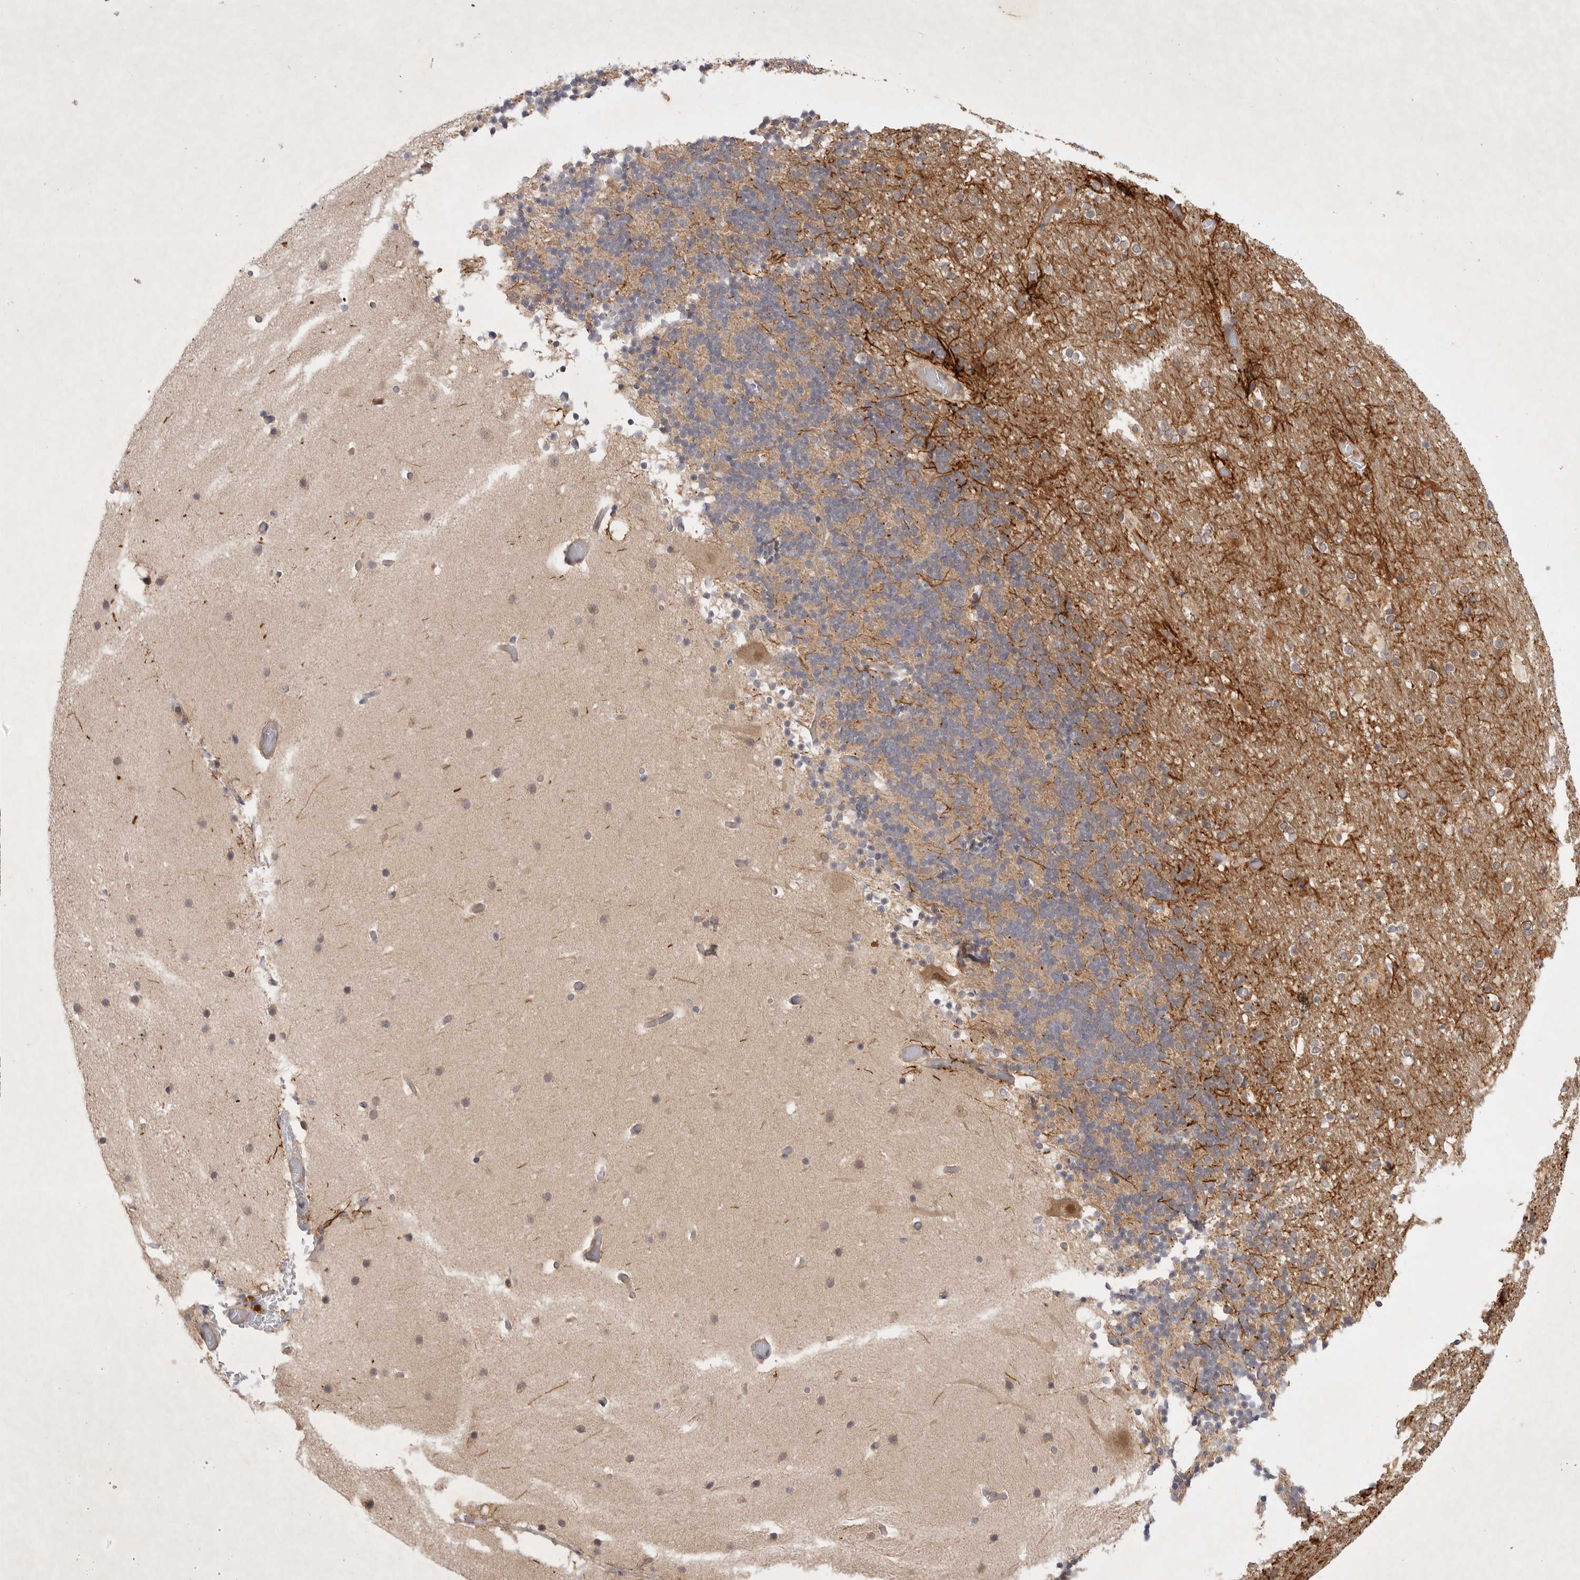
{"staining": {"intensity": "weak", "quantity": "<25%", "location": "cytoplasmic/membranous"}, "tissue": "cerebellum", "cell_type": "Cells in granular layer", "image_type": "normal", "snomed": [{"axis": "morphology", "description": "Normal tissue, NOS"}, {"axis": "topography", "description": "Cerebellum"}], "caption": "Cells in granular layer show no significant staining in benign cerebellum. (DAB IHC visualized using brightfield microscopy, high magnification).", "gene": "PTPDC1", "patient": {"sex": "male", "age": 57}}